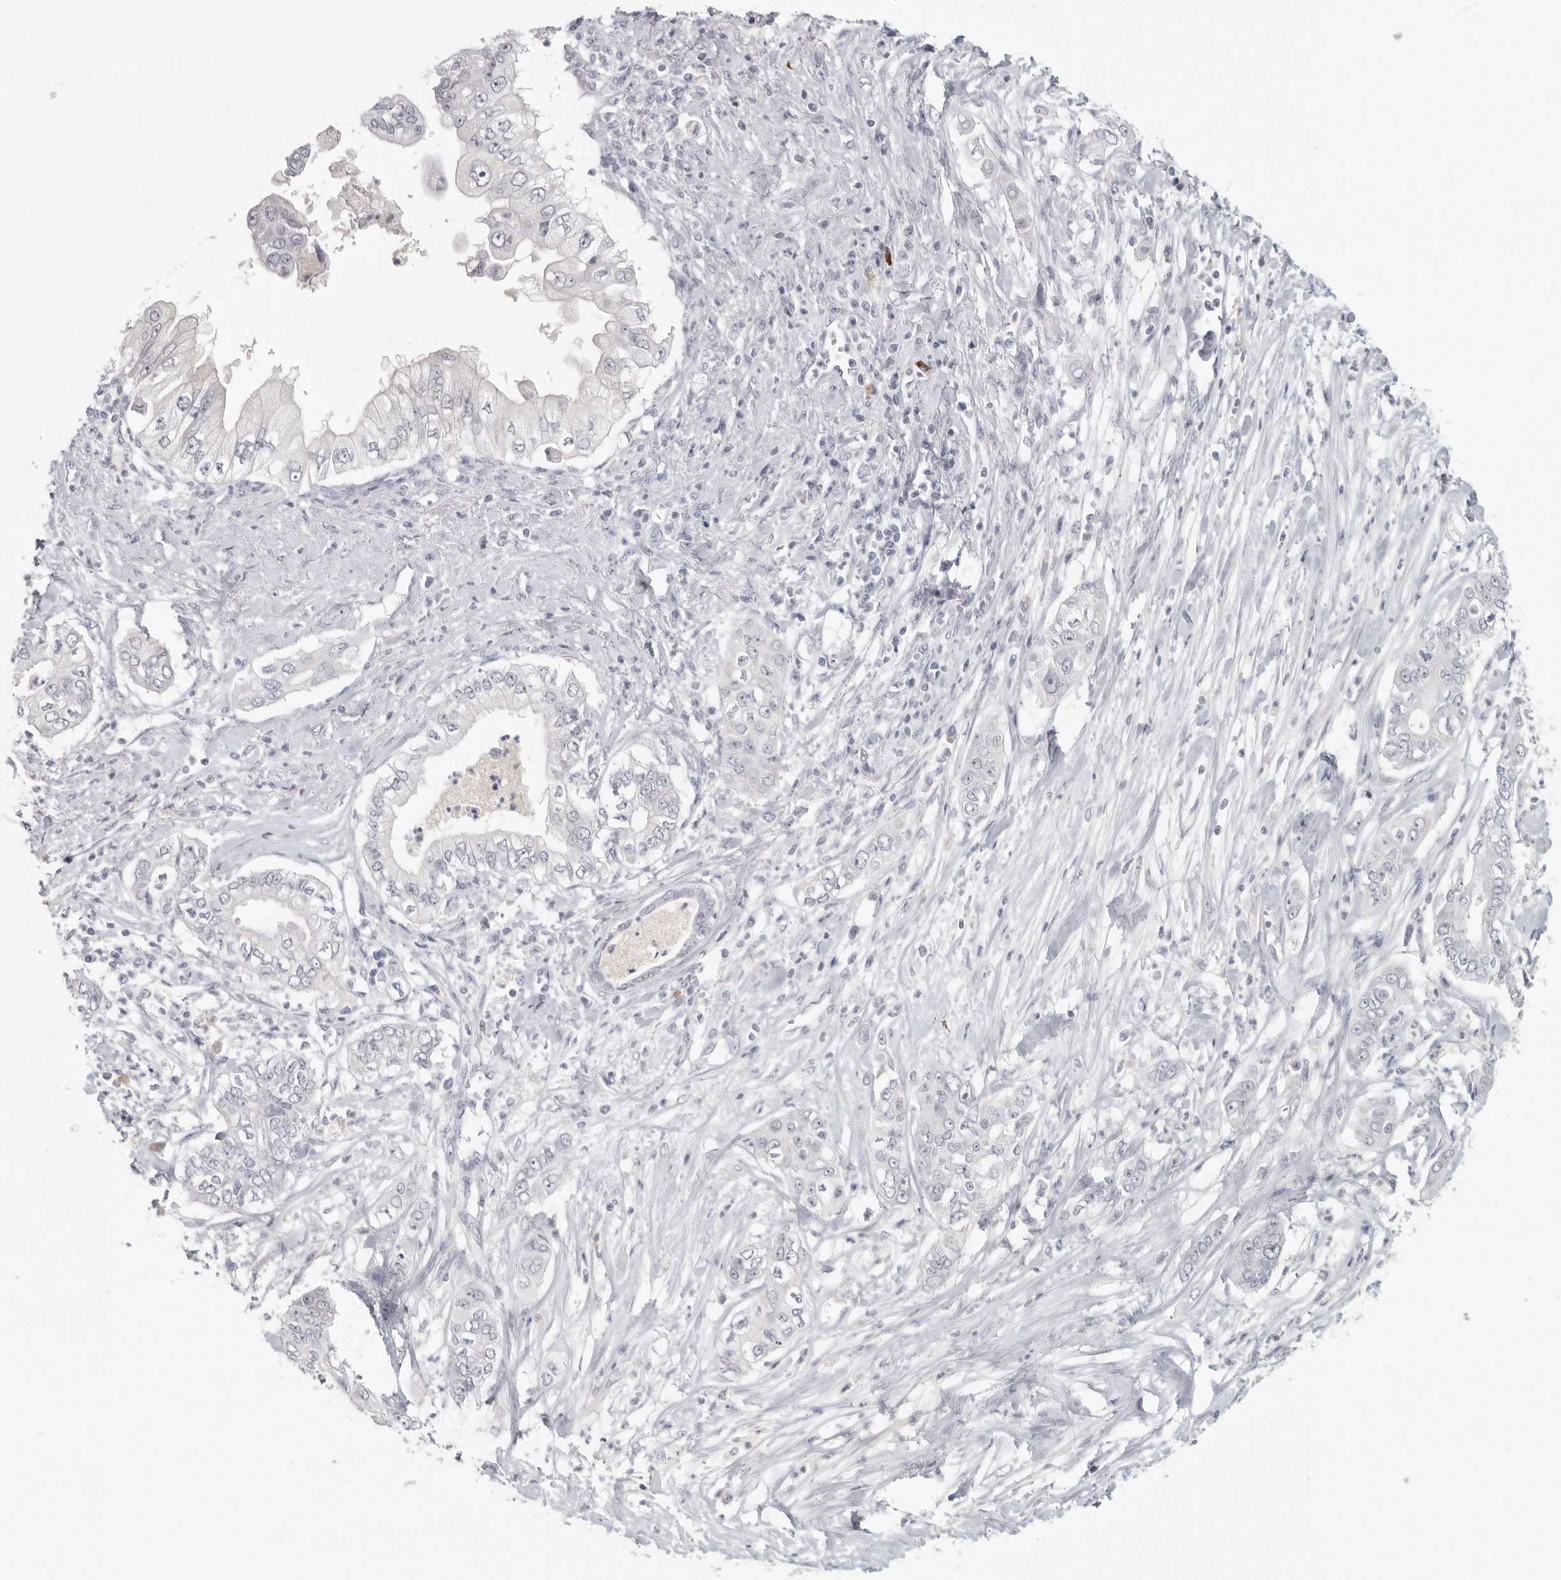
{"staining": {"intensity": "negative", "quantity": "none", "location": "none"}, "tissue": "pancreatic cancer", "cell_type": "Tumor cells", "image_type": "cancer", "snomed": [{"axis": "morphology", "description": "Adenocarcinoma, NOS"}, {"axis": "topography", "description": "Pancreas"}], "caption": "A photomicrograph of adenocarcinoma (pancreatic) stained for a protein demonstrates no brown staining in tumor cells. The staining was performed using DAB (3,3'-diaminobenzidine) to visualize the protein expression in brown, while the nuclei were stained in blue with hematoxylin (Magnification: 20x).", "gene": "DNAJC11", "patient": {"sex": "female", "age": 78}}